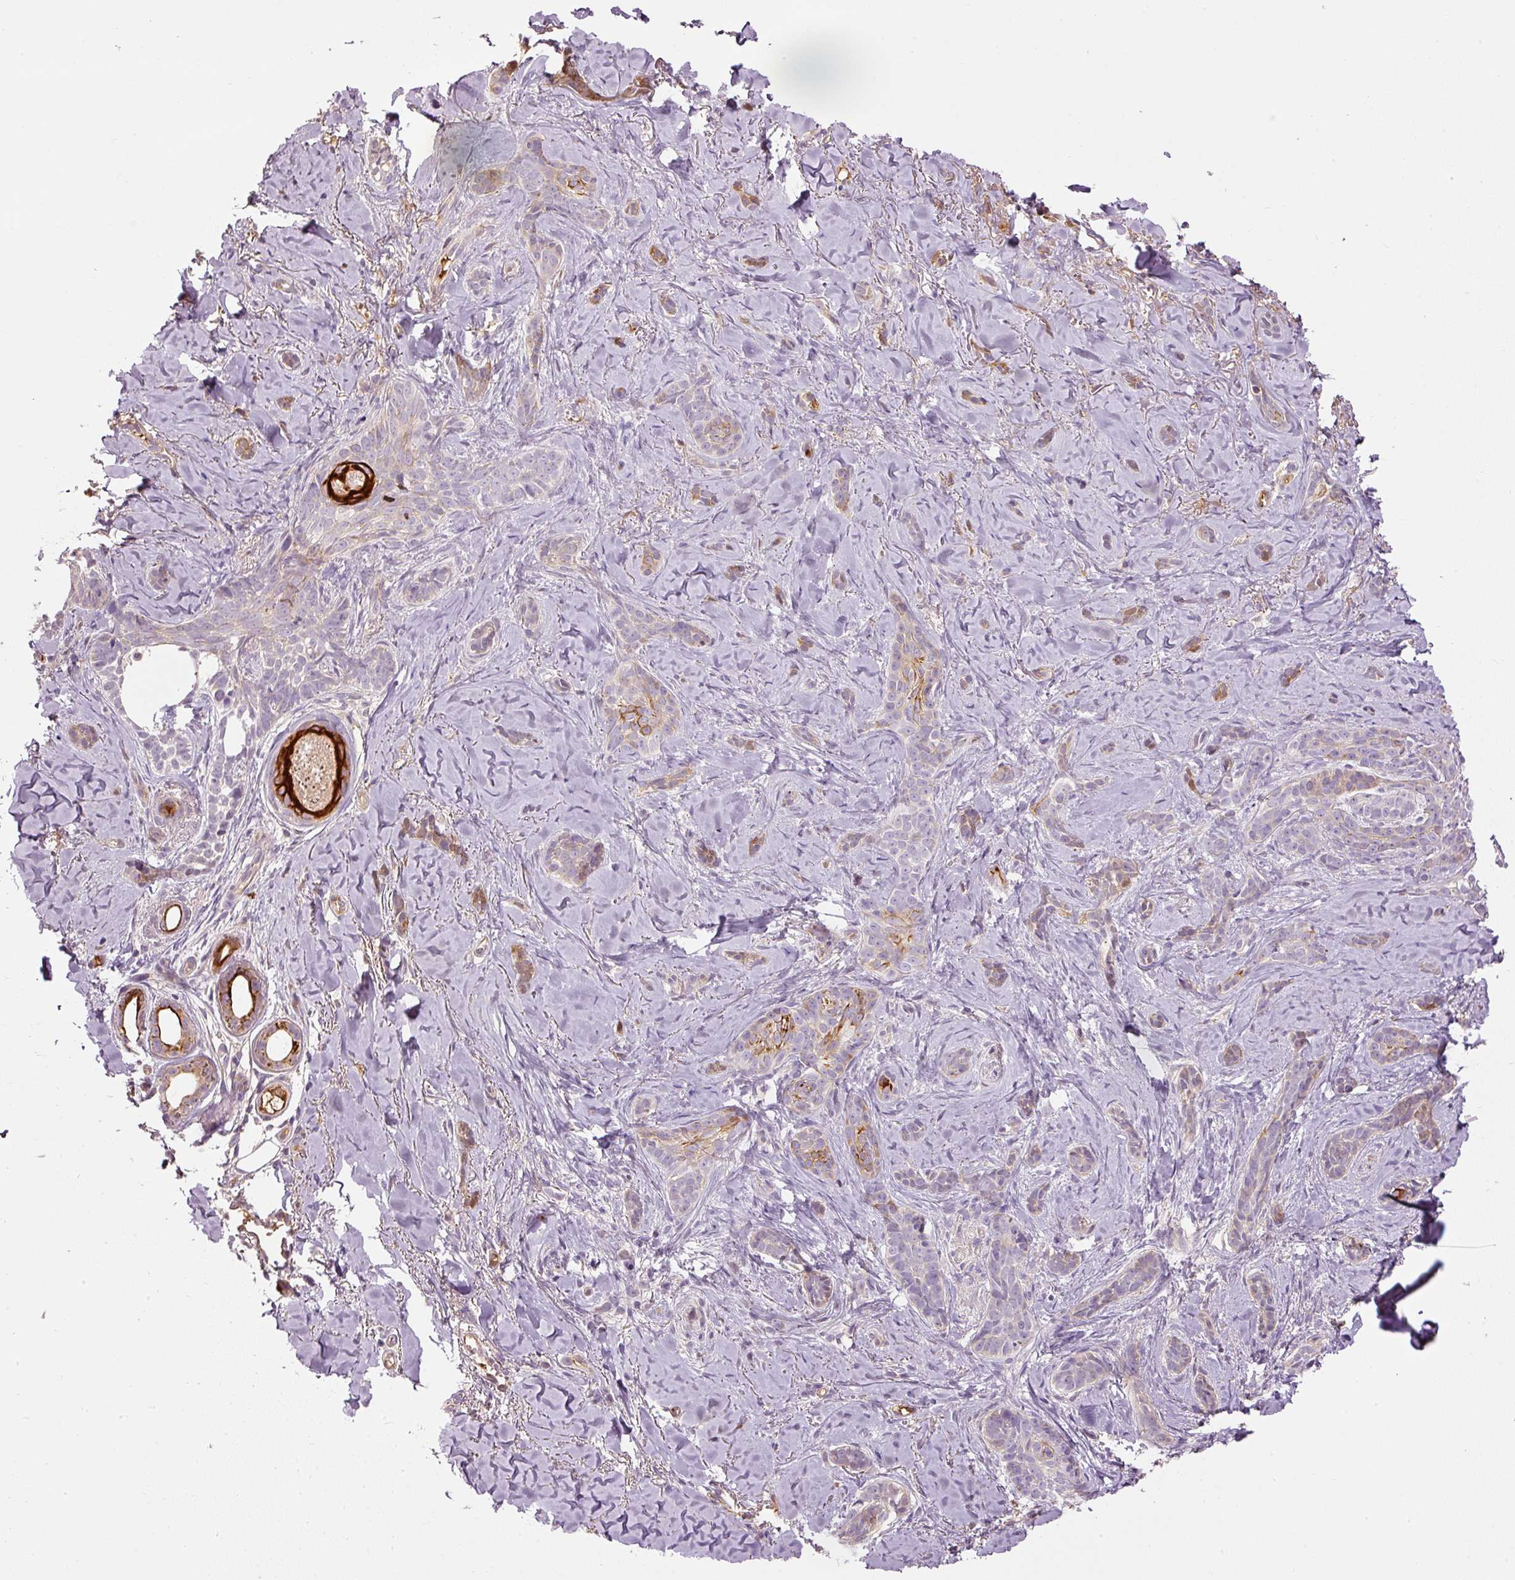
{"staining": {"intensity": "moderate", "quantity": "<25%", "location": "cytoplasmic/membranous"}, "tissue": "skin cancer", "cell_type": "Tumor cells", "image_type": "cancer", "snomed": [{"axis": "morphology", "description": "Basal cell carcinoma"}, {"axis": "topography", "description": "Skin"}], "caption": "Immunohistochemistry (IHC) photomicrograph of skin cancer (basal cell carcinoma) stained for a protein (brown), which shows low levels of moderate cytoplasmic/membranous expression in about <25% of tumor cells.", "gene": "SERPING1", "patient": {"sex": "female", "age": 55}}